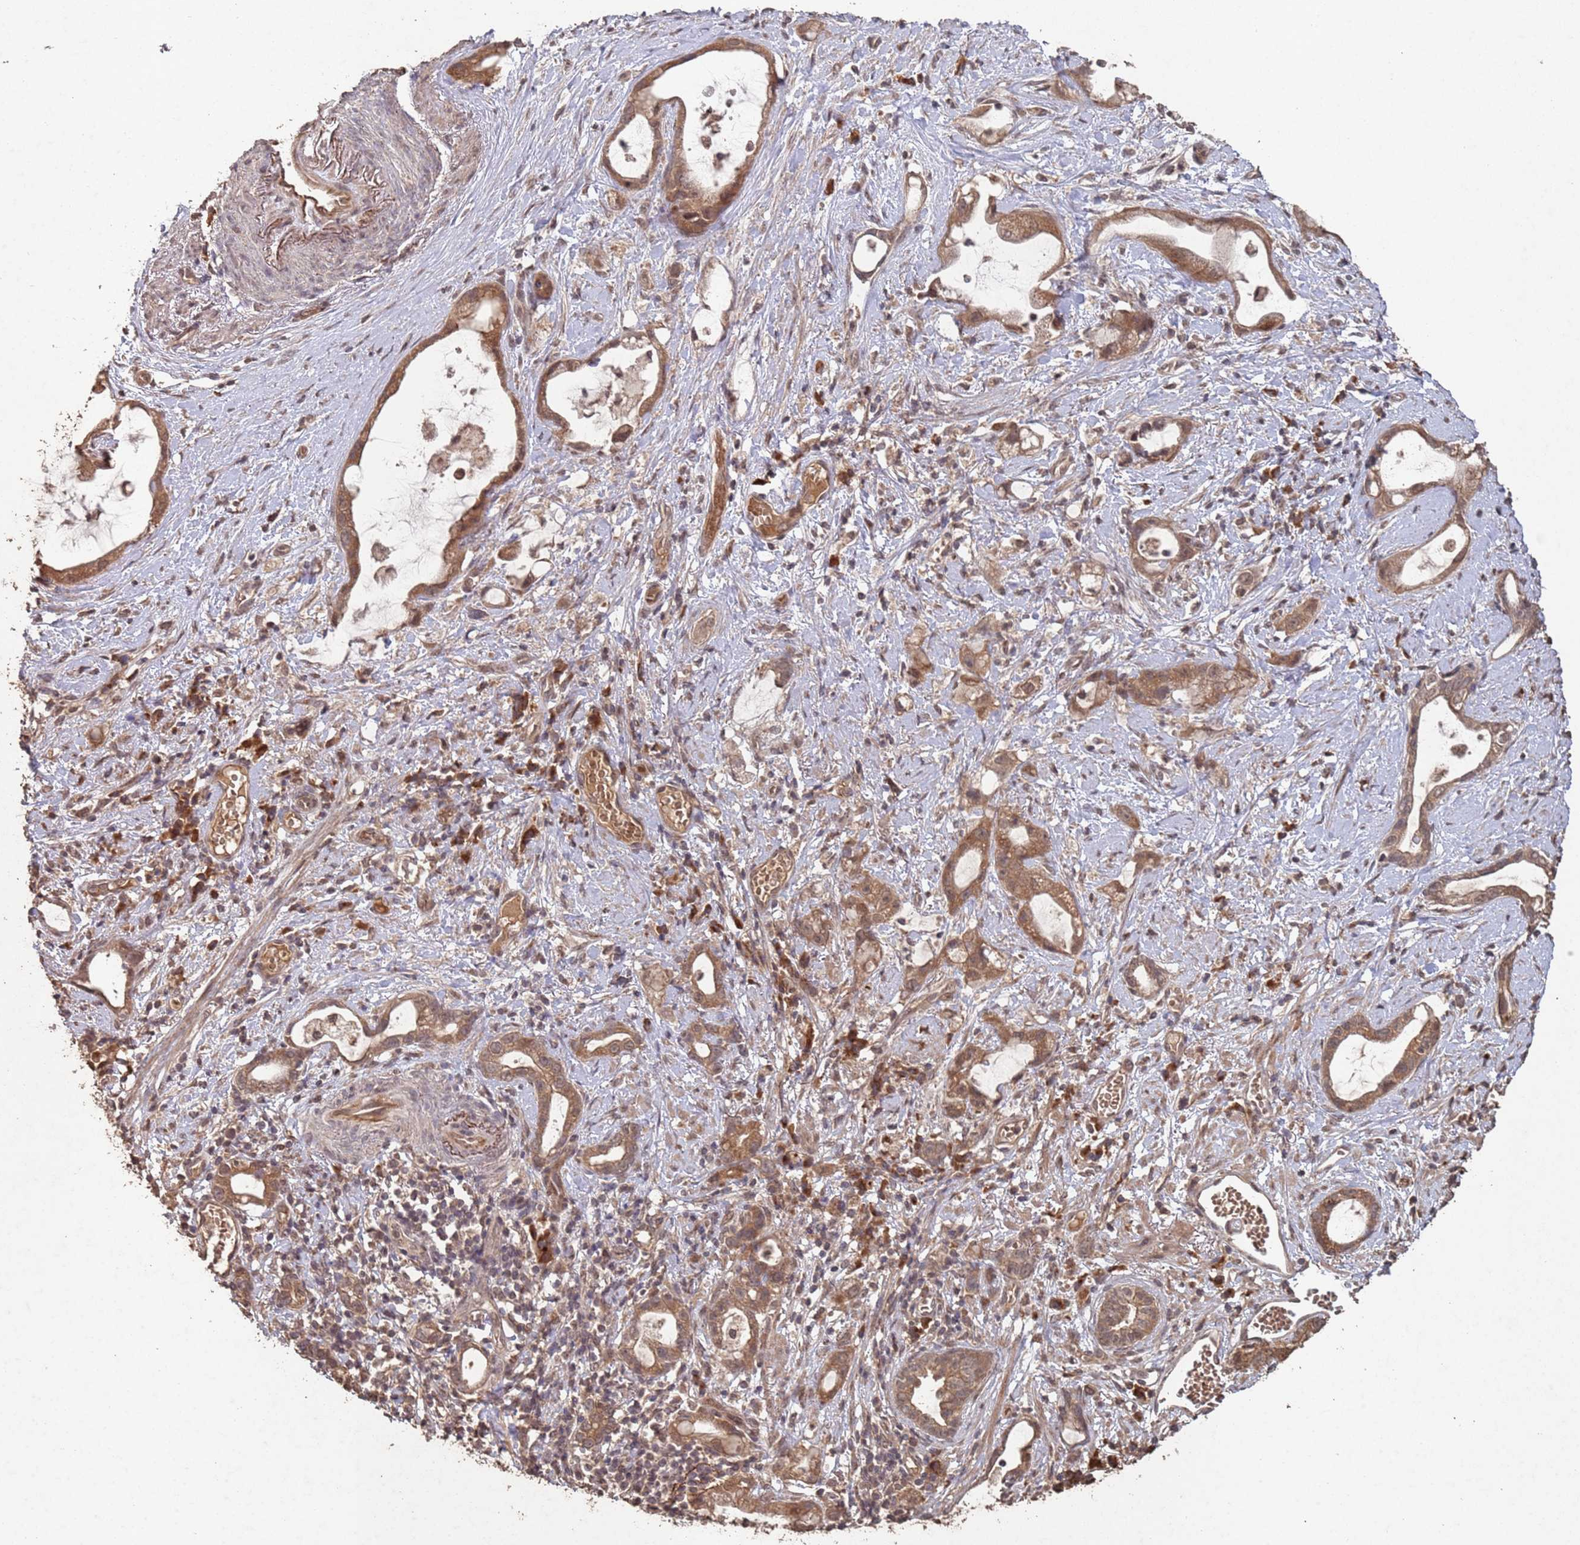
{"staining": {"intensity": "moderate", "quantity": ">75%", "location": "cytoplasmic/membranous,nuclear"}, "tissue": "stomach cancer", "cell_type": "Tumor cells", "image_type": "cancer", "snomed": [{"axis": "morphology", "description": "Adenocarcinoma, NOS"}, {"axis": "topography", "description": "Stomach"}], "caption": "Protein analysis of stomach adenocarcinoma tissue displays moderate cytoplasmic/membranous and nuclear staining in approximately >75% of tumor cells. The protein of interest is shown in brown color, while the nuclei are stained blue.", "gene": "FRAT1", "patient": {"sex": "male", "age": 55}}